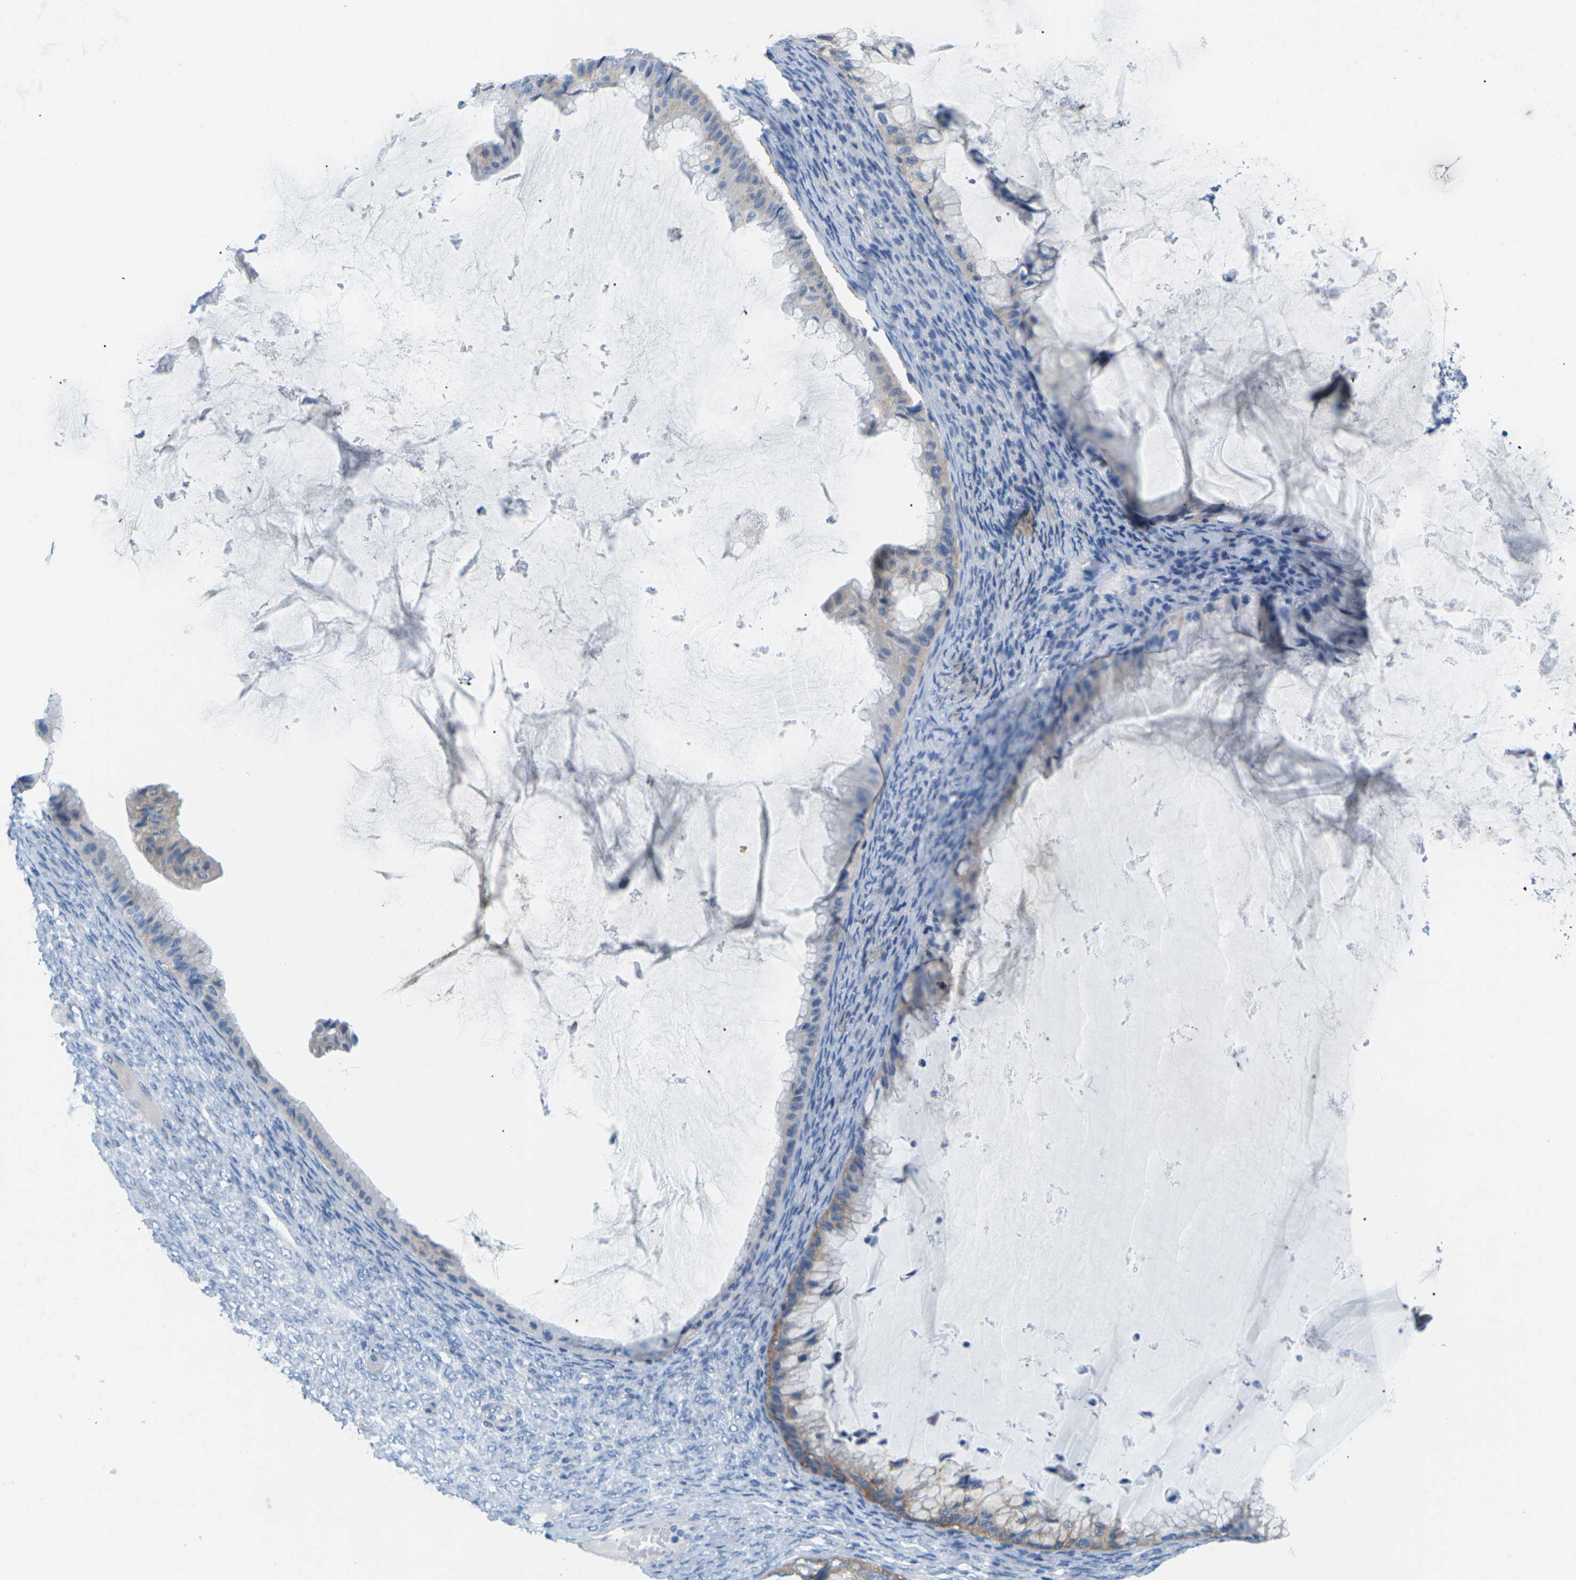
{"staining": {"intensity": "moderate", "quantity": "25%-75%", "location": "cytoplasmic/membranous"}, "tissue": "ovarian cancer", "cell_type": "Tumor cells", "image_type": "cancer", "snomed": [{"axis": "morphology", "description": "Cystadenocarcinoma, mucinous, NOS"}, {"axis": "topography", "description": "Ovary"}], "caption": "Tumor cells display medium levels of moderate cytoplasmic/membranous expression in about 25%-75% of cells in ovarian cancer (mucinous cystadenocarcinoma). The protein is shown in brown color, while the nuclei are stained blue.", "gene": "SYNGR2", "patient": {"sex": "female", "age": 61}}